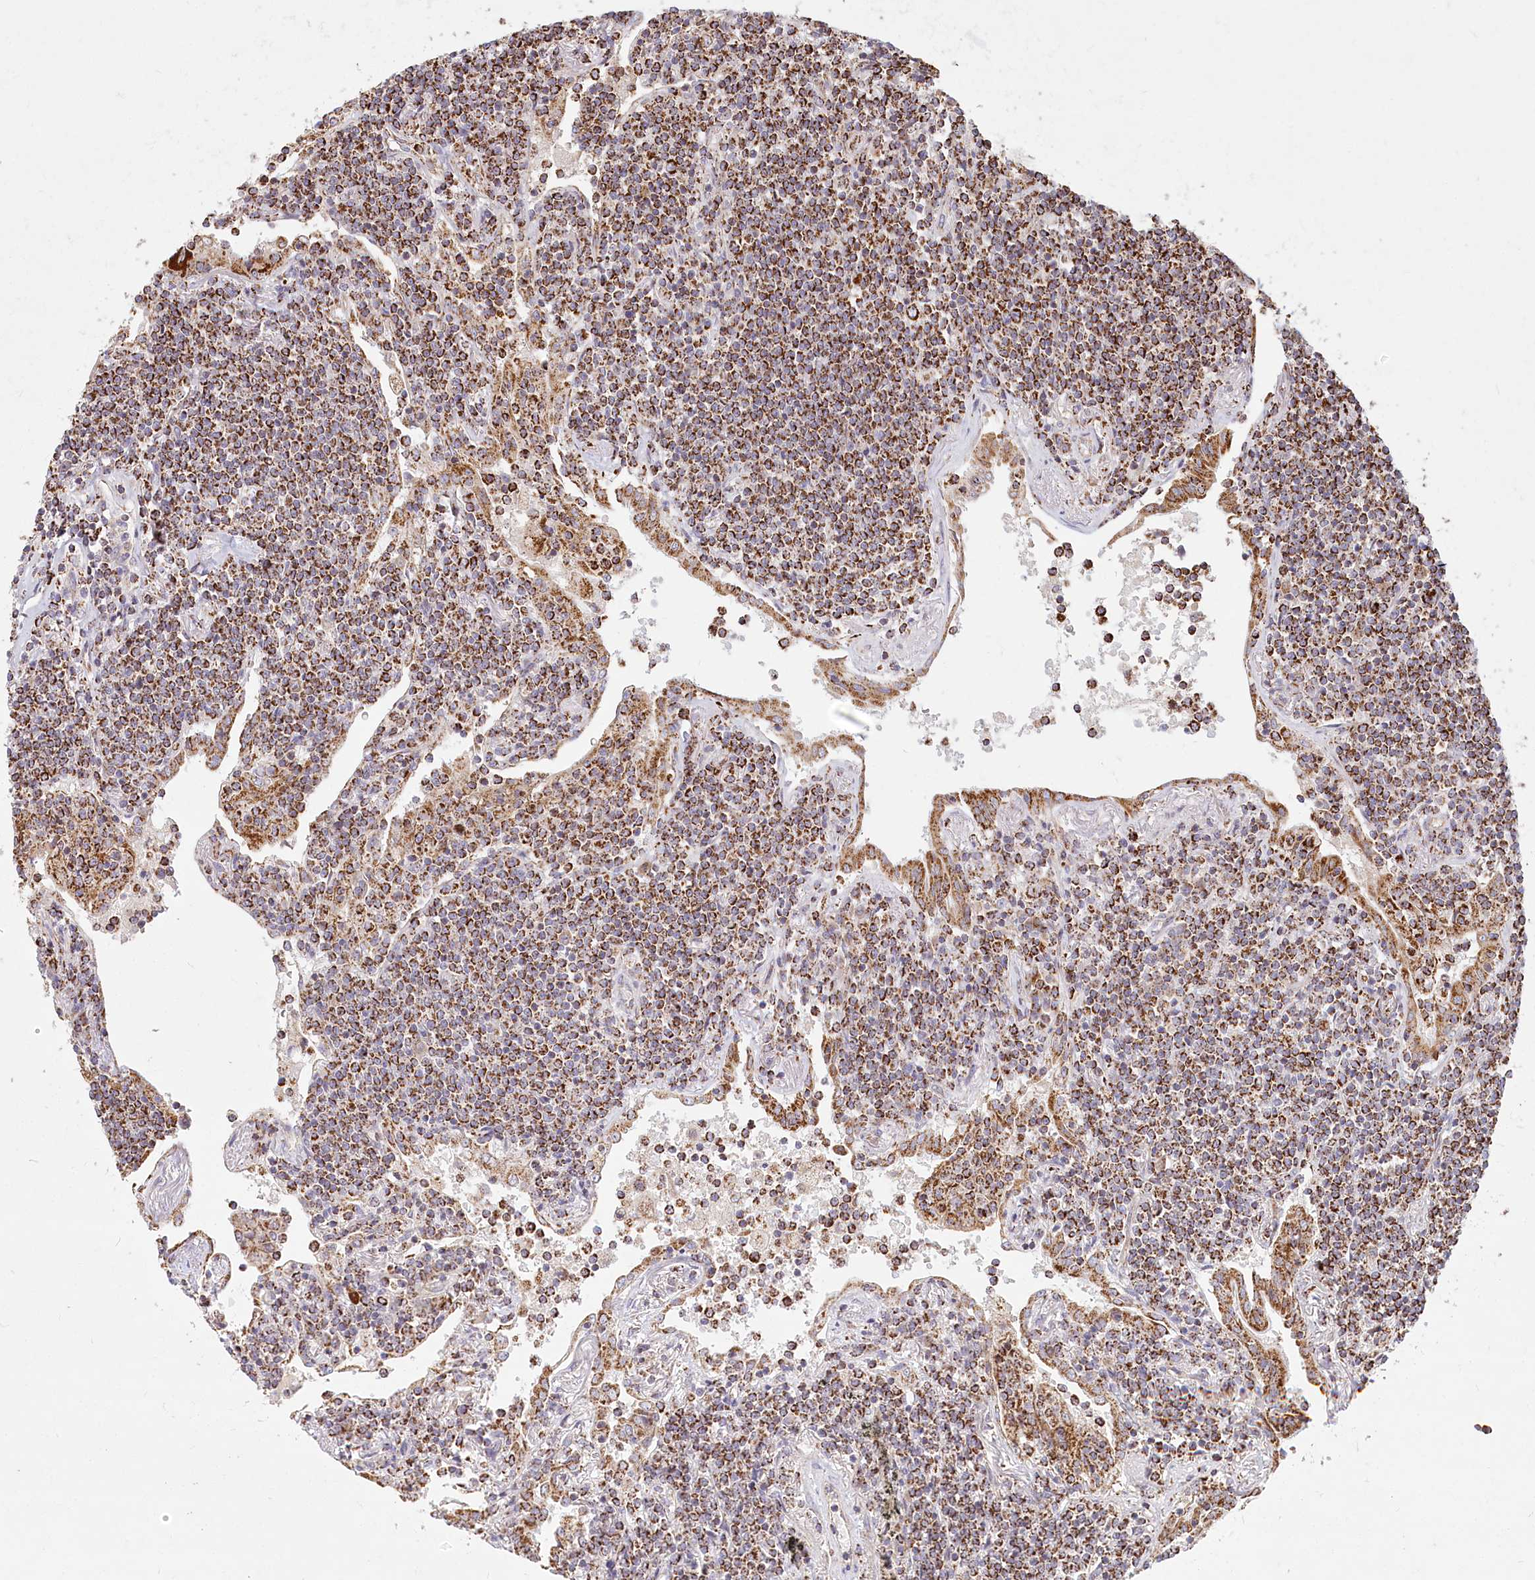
{"staining": {"intensity": "strong", "quantity": ">75%", "location": "cytoplasmic/membranous"}, "tissue": "lymphoma", "cell_type": "Tumor cells", "image_type": "cancer", "snomed": [{"axis": "morphology", "description": "Malignant lymphoma, non-Hodgkin's type, Low grade"}, {"axis": "topography", "description": "Lung"}], "caption": "A photomicrograph of low-grade malignant lymphoma, non-Hodgkin's type stained for a protein displays strong cytoplasmic/membranous brown staining in tumor cells.", "gene": "UMPS", "patient": {"sex": "female", "age": 71}}